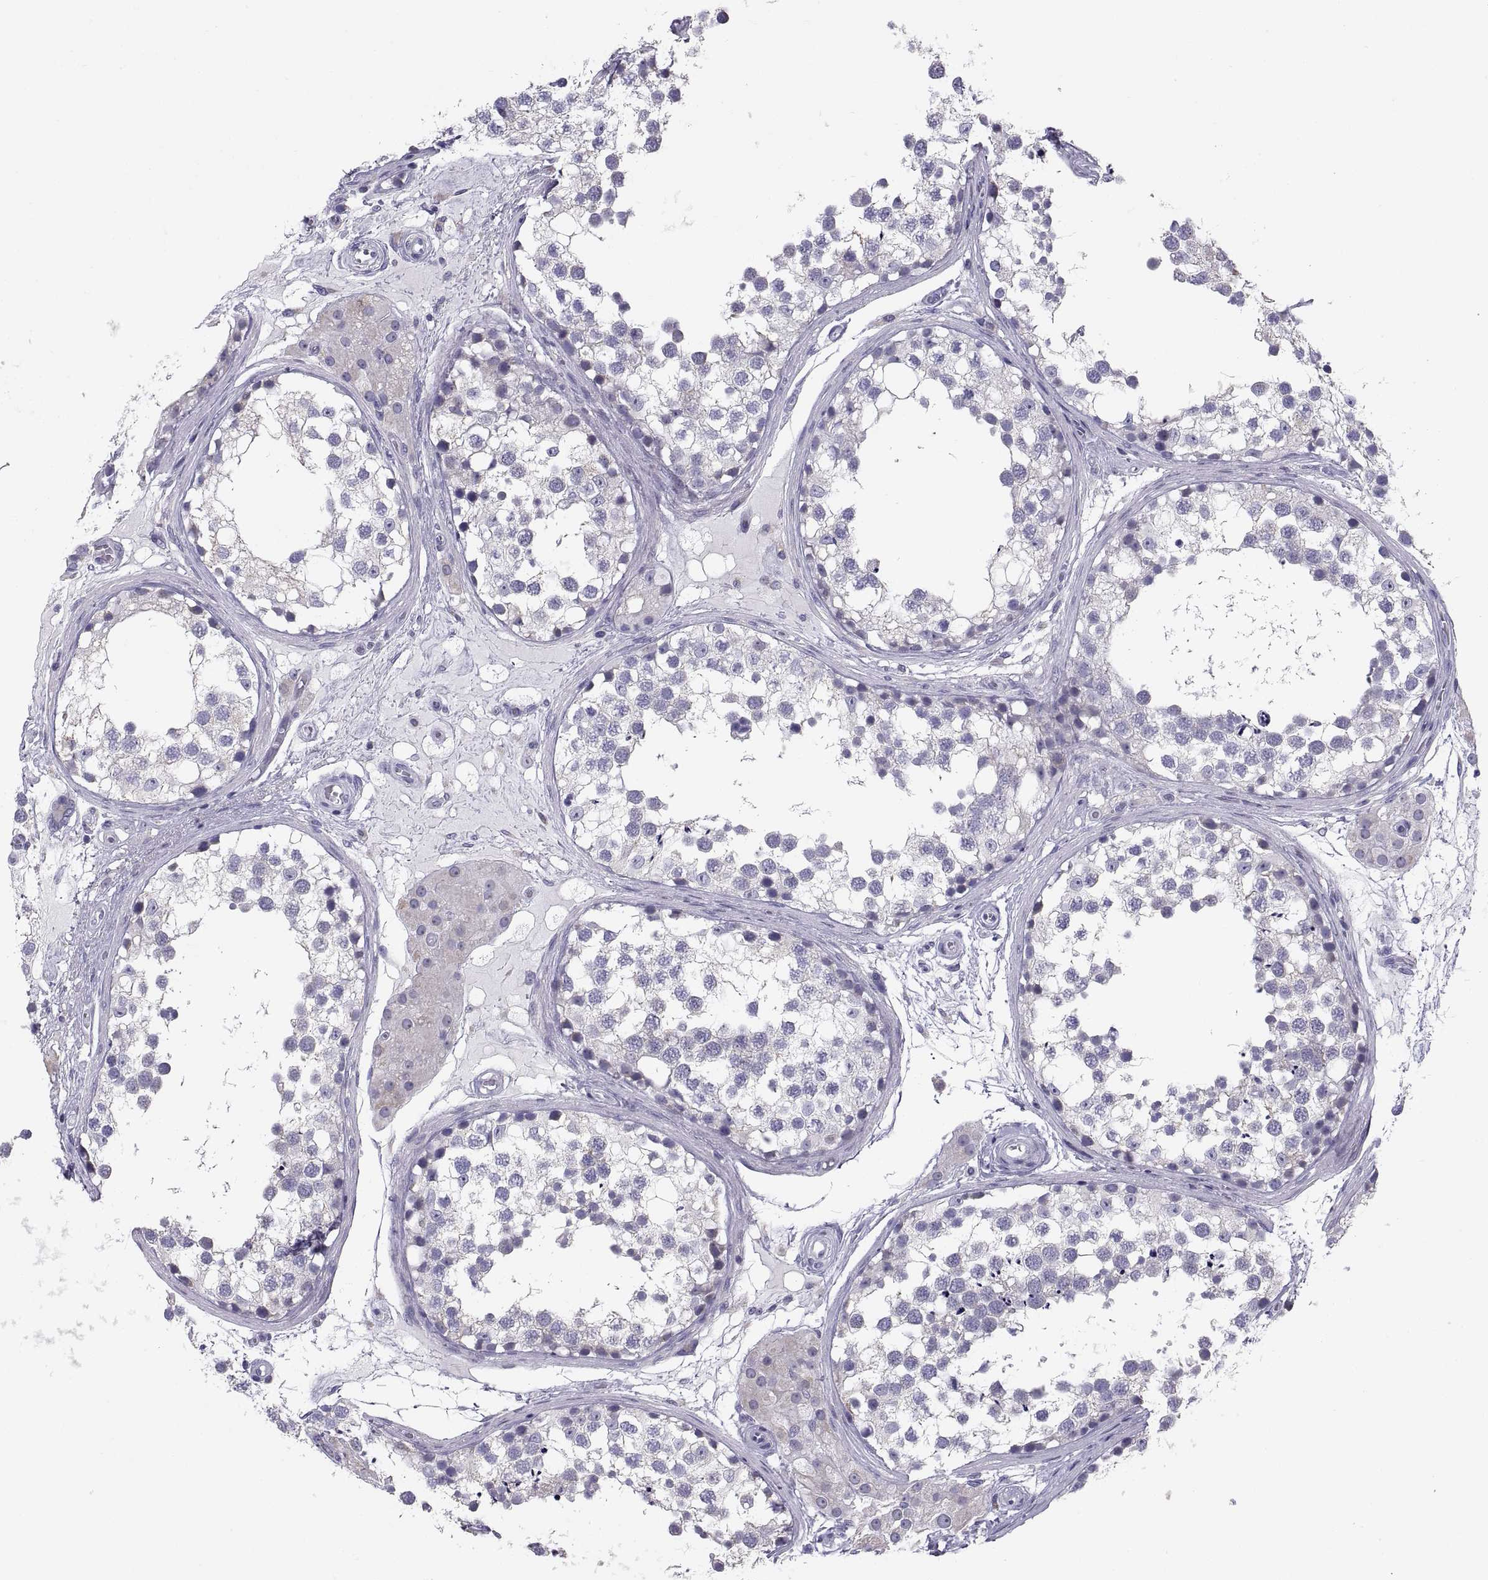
{"staining": {"intensity": "negative", "quantity": "none", "location": "none"}, "tissue": "testis", "cell_type": "Cells in seminiferous ducts", "image_type": "normal", "snomed": [{"axis": "morphology", "description": "Normal tissue, NOS"}, {"axis": "morphology", "description": "Seminoma, NOS"}, {"axis": "topography", "description": "Testis"}], "caption": "Immunohistochemical staining of unremarkable testis shows no significant positivity in cells in seminiferous ducts.", "gene": "TNNC1", "patient": {"sex": "male", "age": 65}}